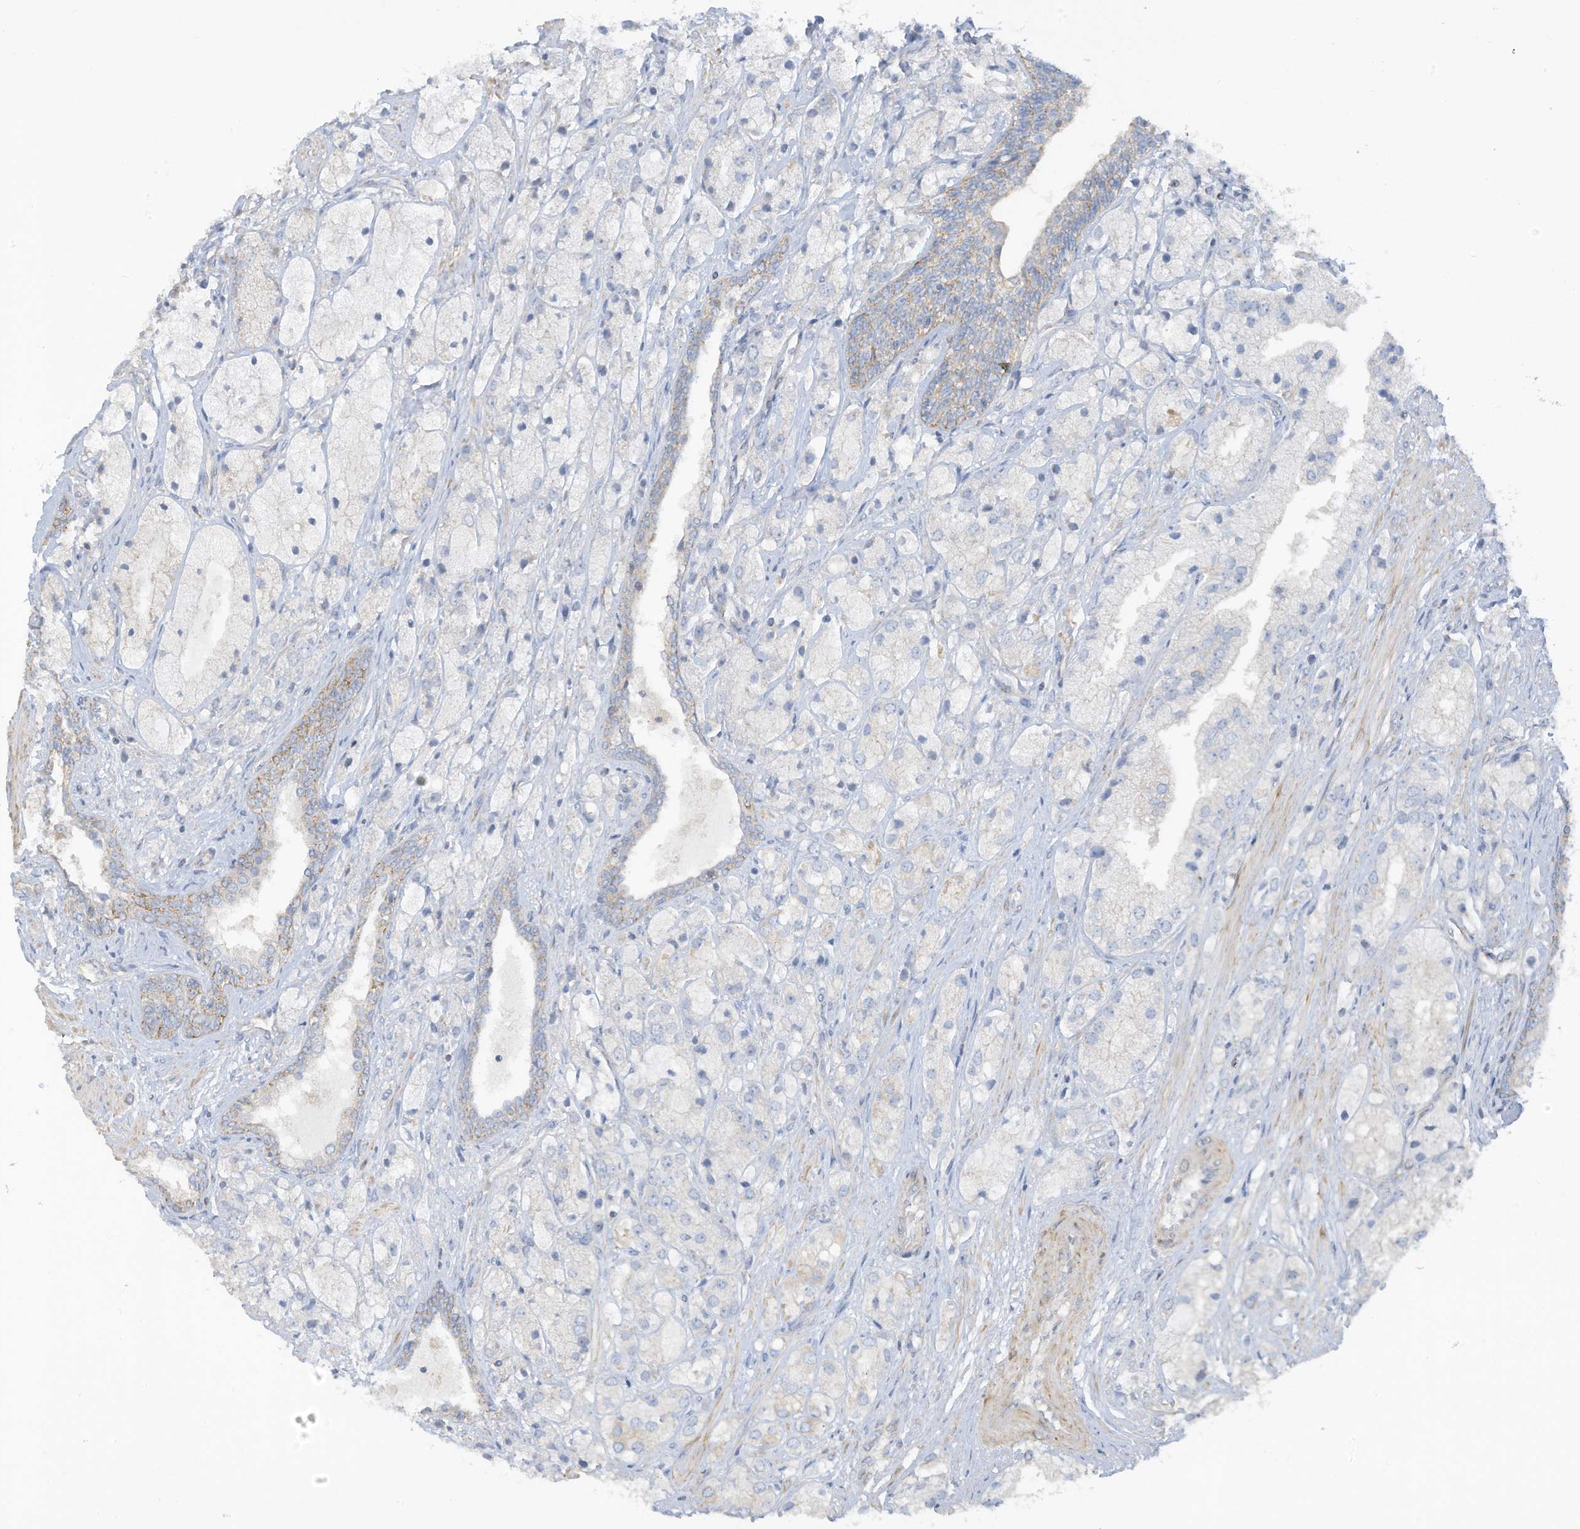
{"staining": {"intensity": "negative", "quantity": "none", "location": "none"}, "tissue": "prostate cancer", "cell_type": "Tumor cells", "image_type": "cancer", "snomed": [{"axis": "morphology", "description": "Adenocarcinoma, High grade"}, {"axis": "topography", "description": "Prostate"}], "caption": "Tumor cells are negative for protein expression in human prostate cancer.", "gene": "GTPBP2", "patient": {"sex": "male", "age": 50}}